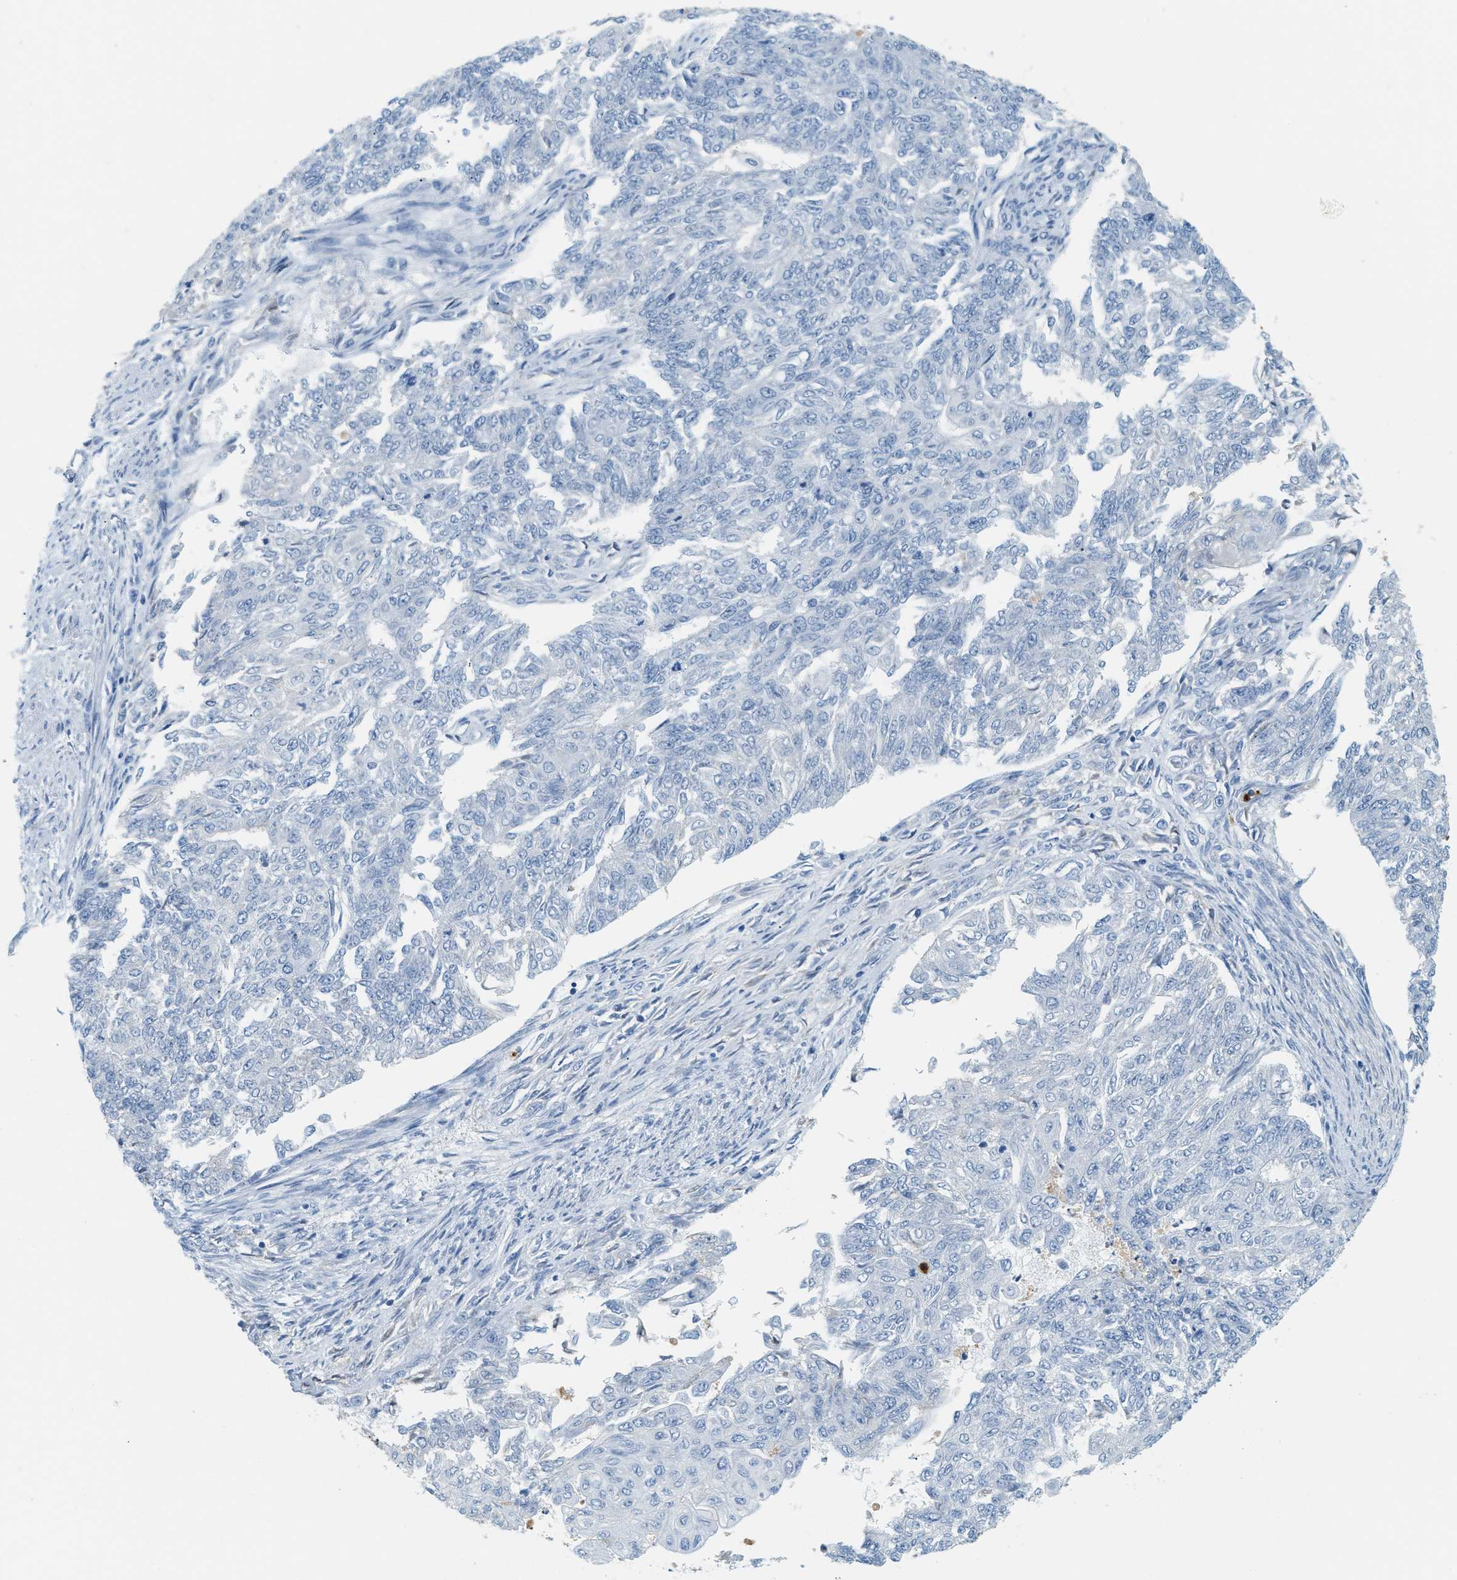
{"staining": {"intensity": "negative", "quantity": "none", "location": "none"}, "tissue": "endometrial cancer", "cell_type": "Tumor cells", "image_type": "cancer", "snomed": [{"axis": "morphology", "description": "Adenocarcinoma, NOS"}, {"axis": "topography", "description": "Endometrium"}], "caption": "Photomicrograph shows no protein positivity in tumor cells of adenocarcinoma (endometrial) tissue. Nuclei are stained in blue.", "gene": "LCN2", "patient": {"sex": "female", "age": 32}}